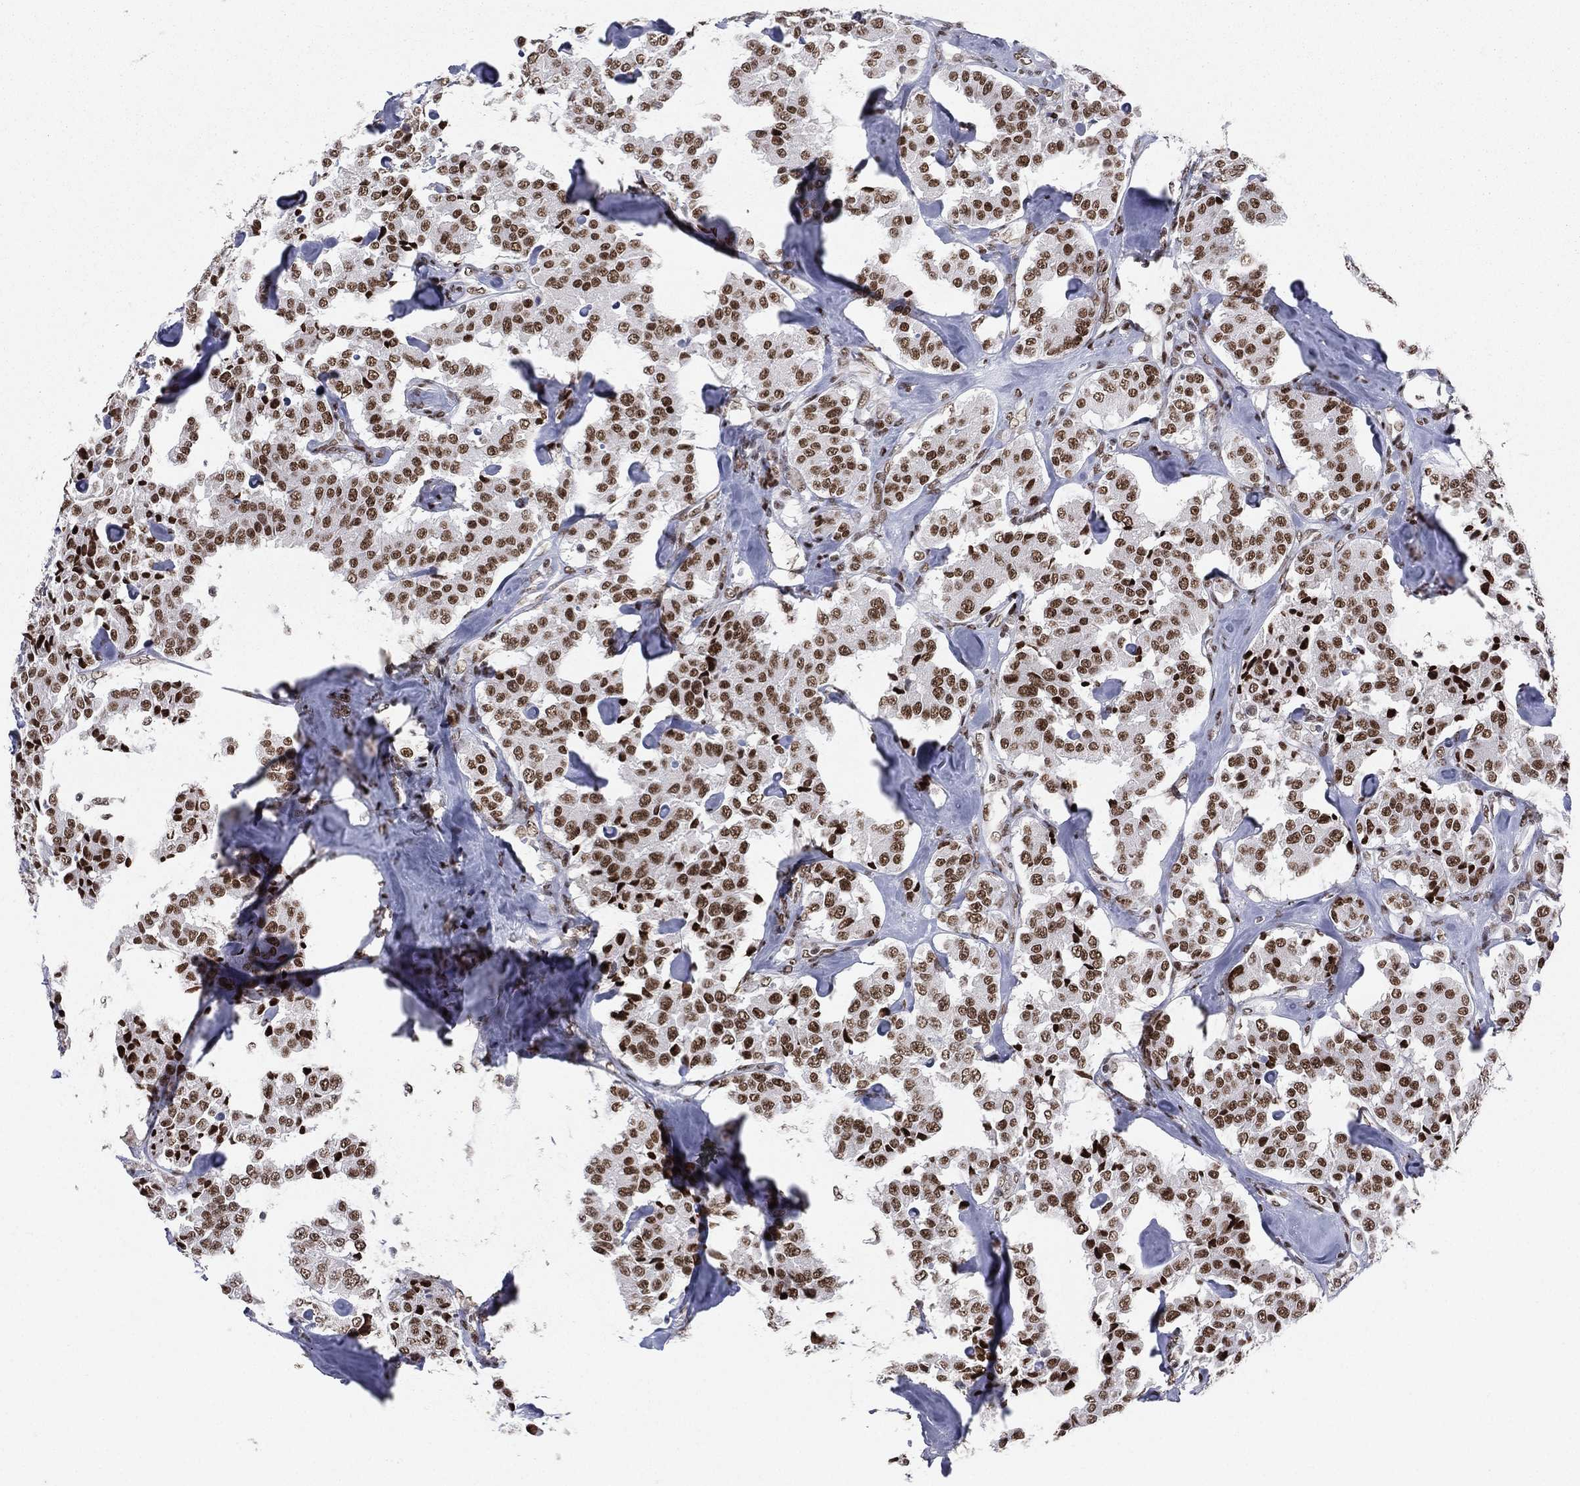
{"staining": {"intensity": "strong", "quantity": ">75%", "location": "nuclear"}, "tissue": "carcinoid", "cell_type": "Tumor cells", "image_type": "cancer", "snomed": [{"axis": "morphology", "description": "Carcinoid, malignant, NOS"}, {"axis": "topography", "description": "Pancreas"}], "caption": "Brown immunohistochemical staining in carcinoid displays strong nuclear expression in approximately >75% of tumor cells.", "gene": "RTF1", "patient": {"sex": "male", "age": 41}}